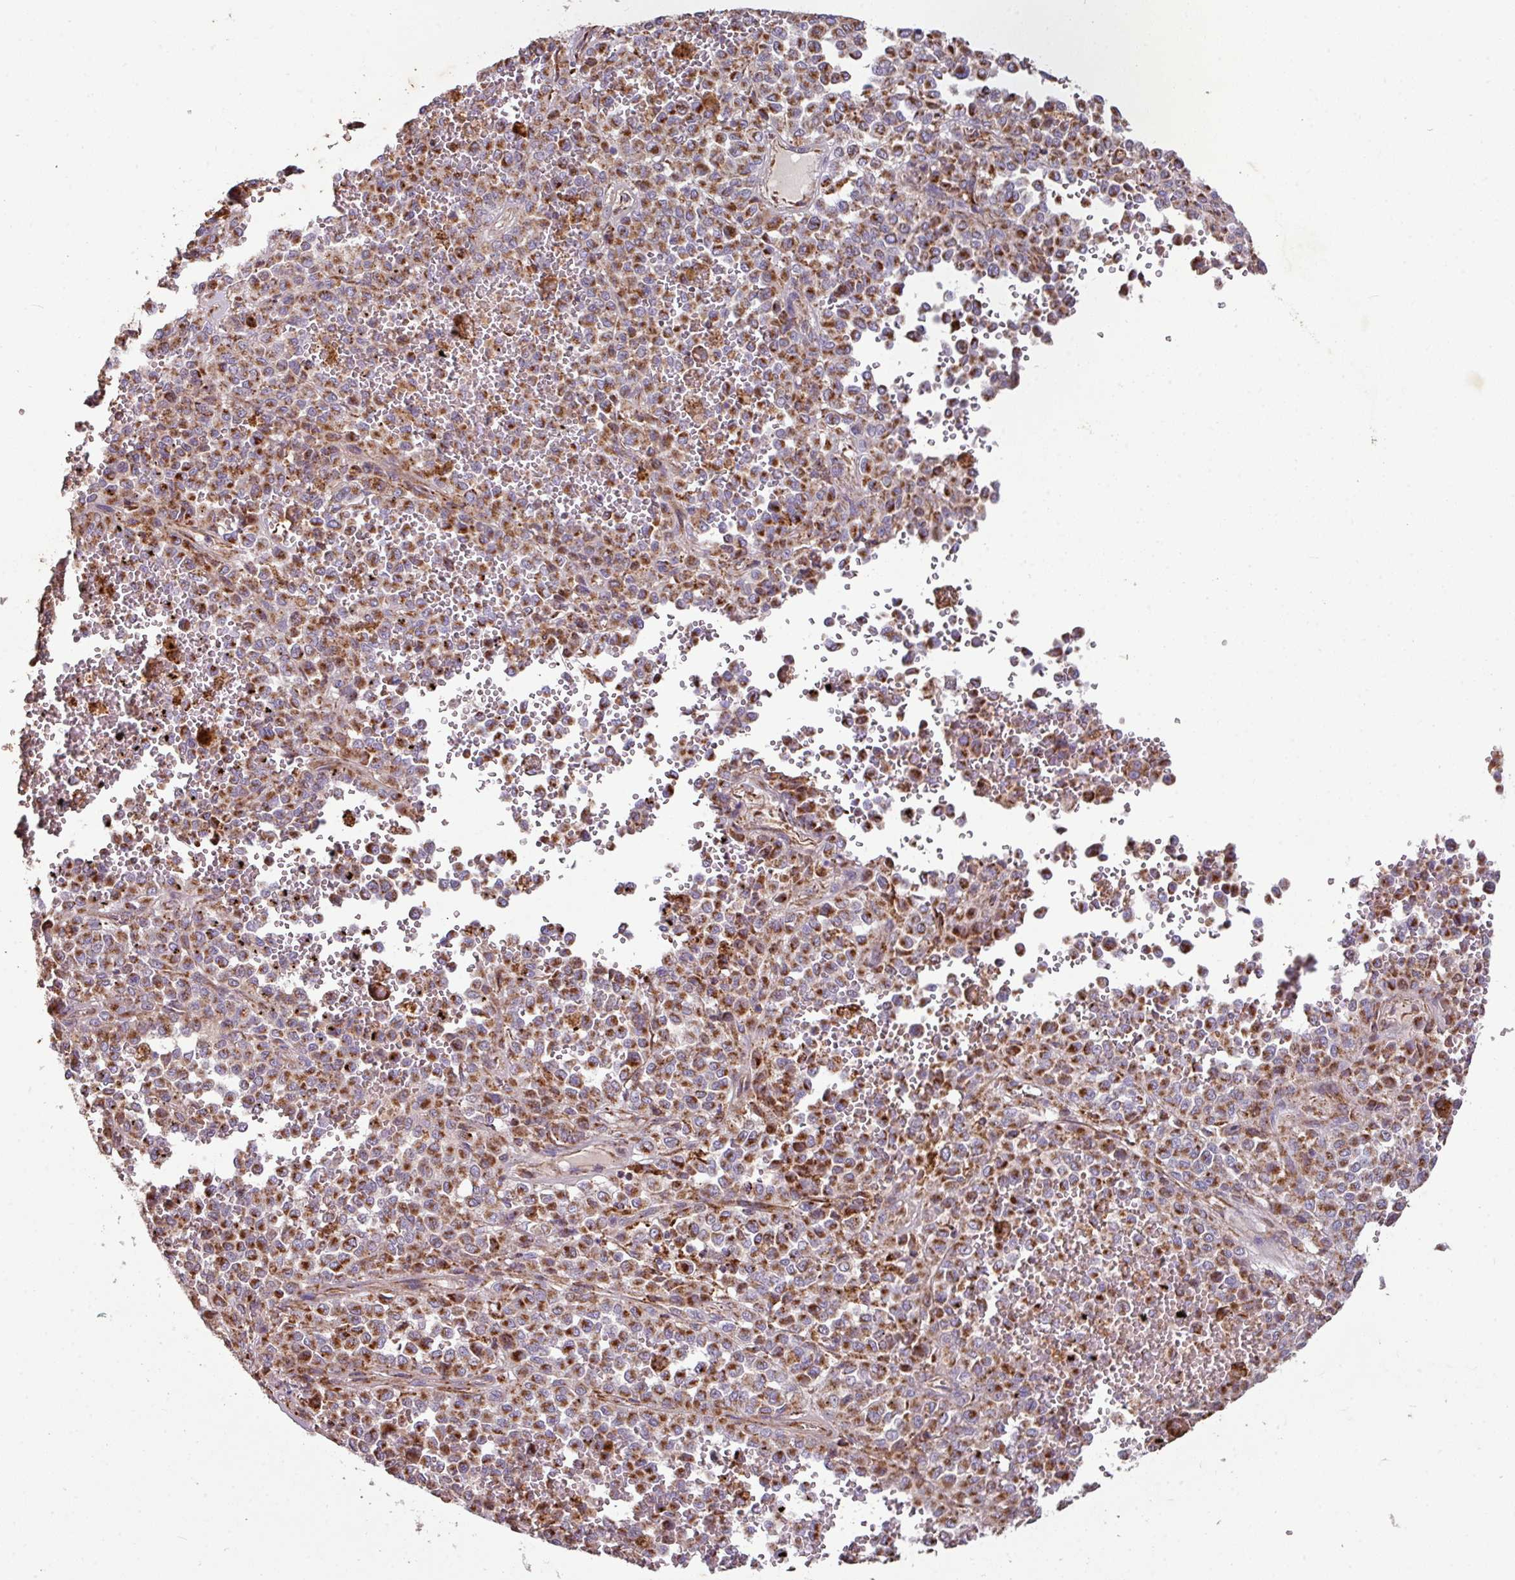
{"staining": {"intensity": "strong", "quantity": ">75%", "location": "cytoplasmic/membranous"}, "tissue": "melanoma", "cell_type": "Tumor cells", "image_type": "cancer", "snomed": [{"axis": "morphology", "description": "Malignant melanoma, Metastatic site"}, {"axis": "topography", "description": "Pancreas"}], "caption": "Protein staining exhibits strong cytoplasmic/membranous positivity in approximately >75% of tumor cells in malignant melanoma (metastatic site). (brown staining indicates protein expression, while blue staining denotes nuclei).", "gene": "SQOR", "patient": {"sex": "female", "age": 30}}